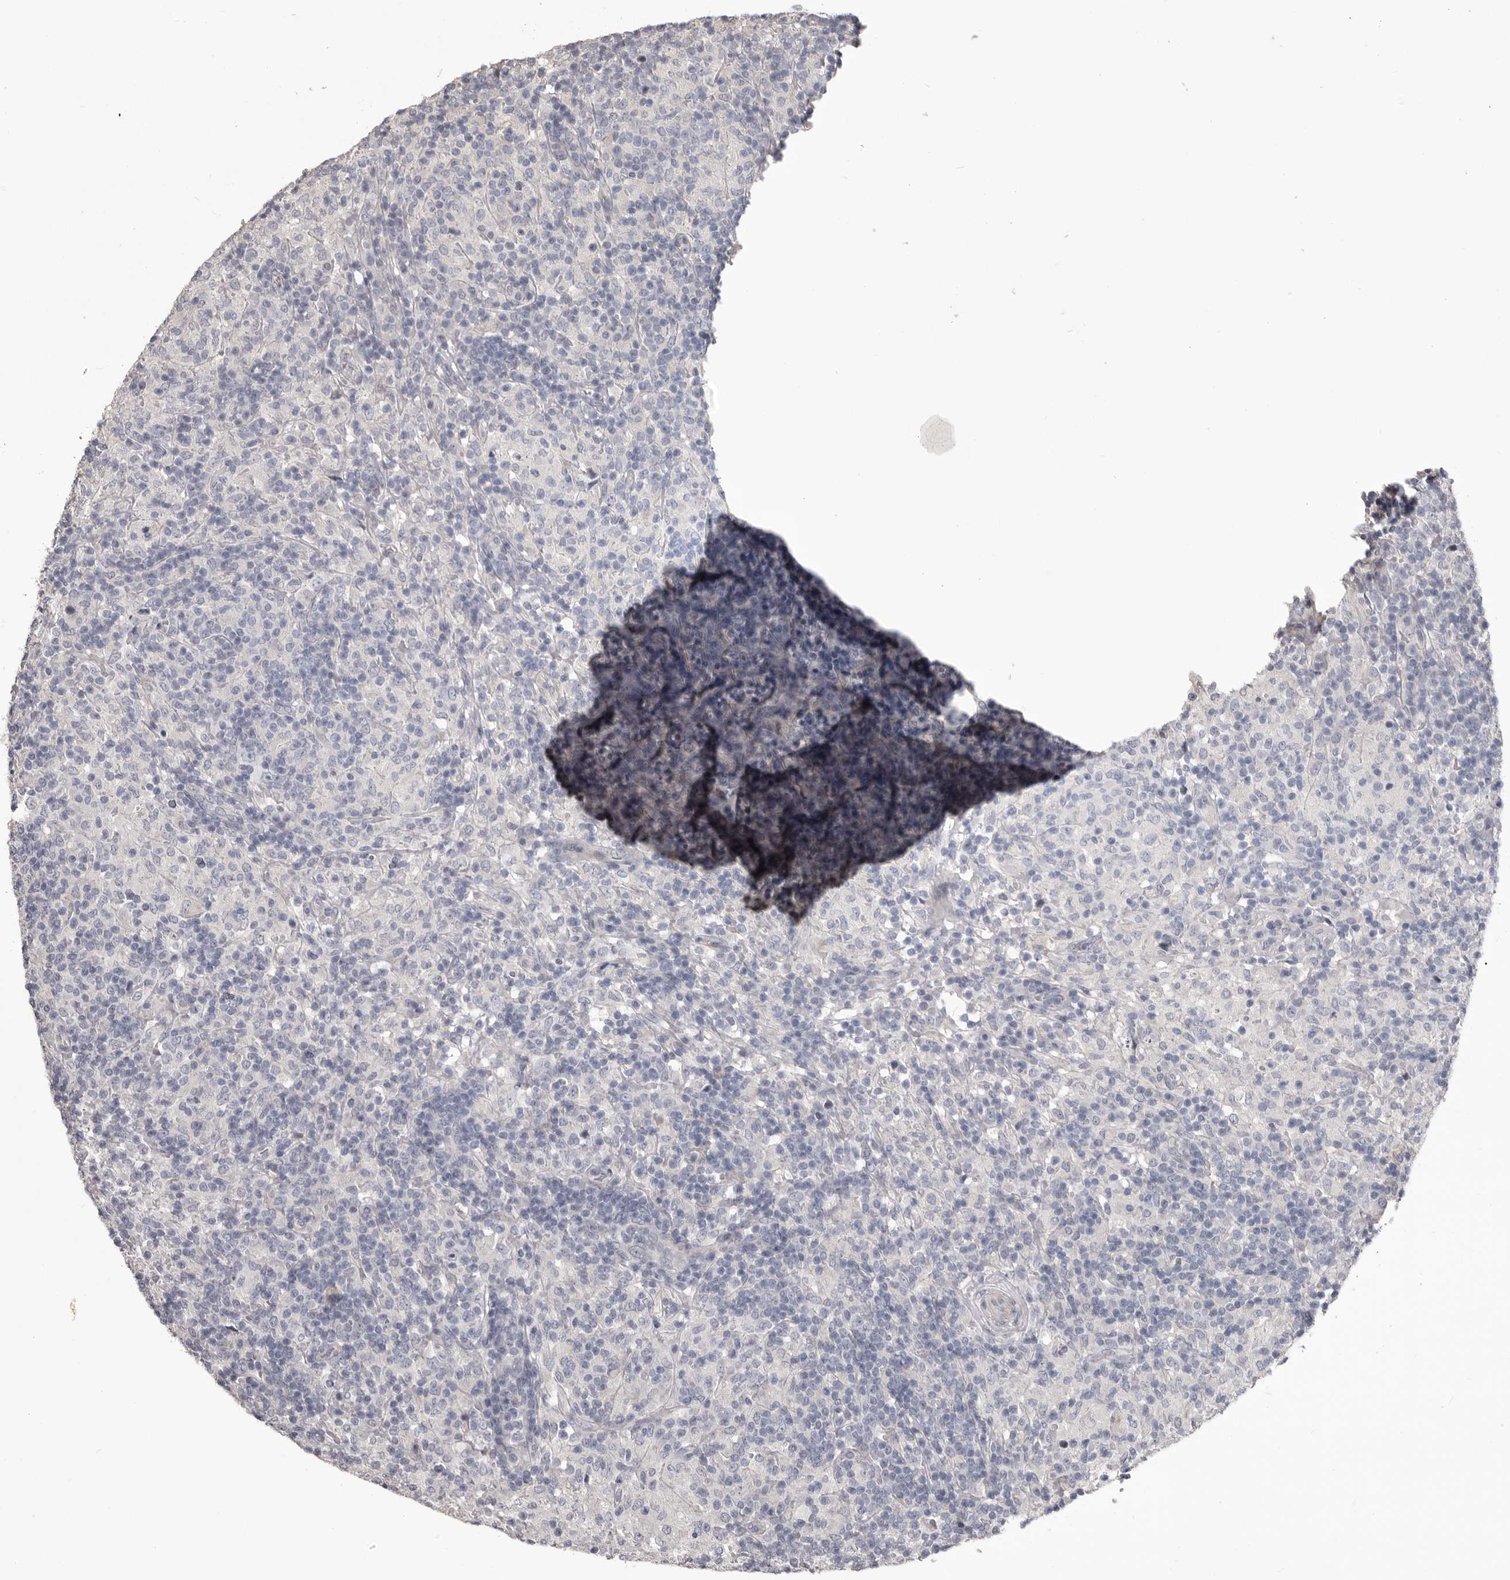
{"staining": {"intensity": "negative", "quantity": "none", "location": "none"}, "tissue": "lymphoma", "cell_type": "Tumor cells", "image_type": "cancer", "snomed": [{"axis": "morphology", "description": "Hodgkin's disease, NOS"}, {"axis": "topography", "description": "Lymph node"}], "caption": "High magnification brightfield microscopy of lymphoma stained with DAB (3,3'-diaminobenzidine) (brown) and counterstained with hematoxylin (blue): tumor cells show no significant staining.", "gene": "LPAR6", "patient": {"sex": "male", "age": 70}}